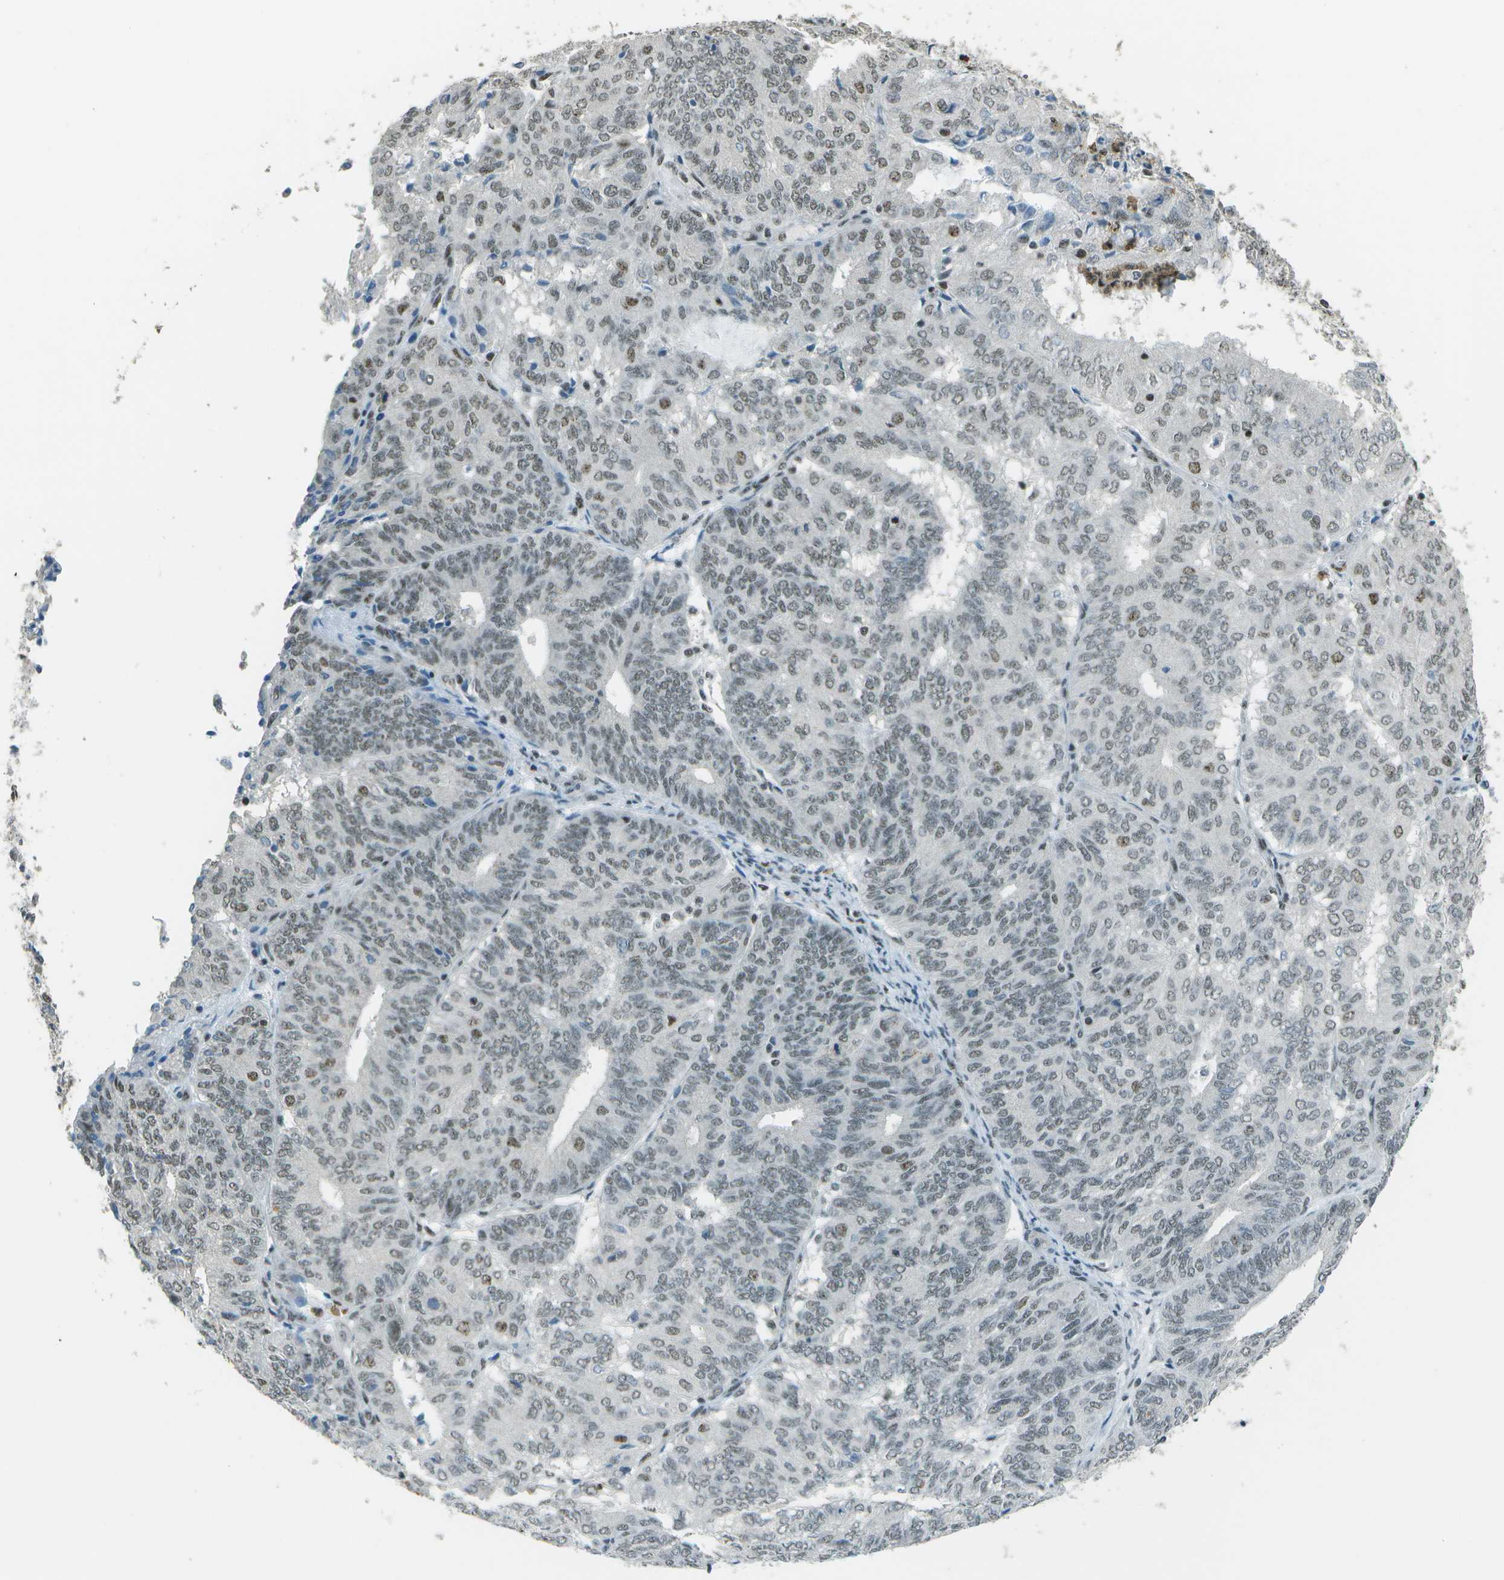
{"staining": {"intensity": "weak", "quantity": "25%-75%", "location": "nuclear"}, "tissue": "endometrial cancer", "cell_type": "Tumor cells", "image_type": "cancer", "snomed": [{"axis": "morphology", "description": "Adenocarcinoma, NOS"}, {"axis": "topography", "description": "Uterus"}], "caption": "This is a histology image of immunohistochemistry staining of endometrial adenocarcinoma, which shows weak expression in the nuclear of tumor cells.", "gene": "DEPDC1", "patient": {"sex": "female", "age": 60}}